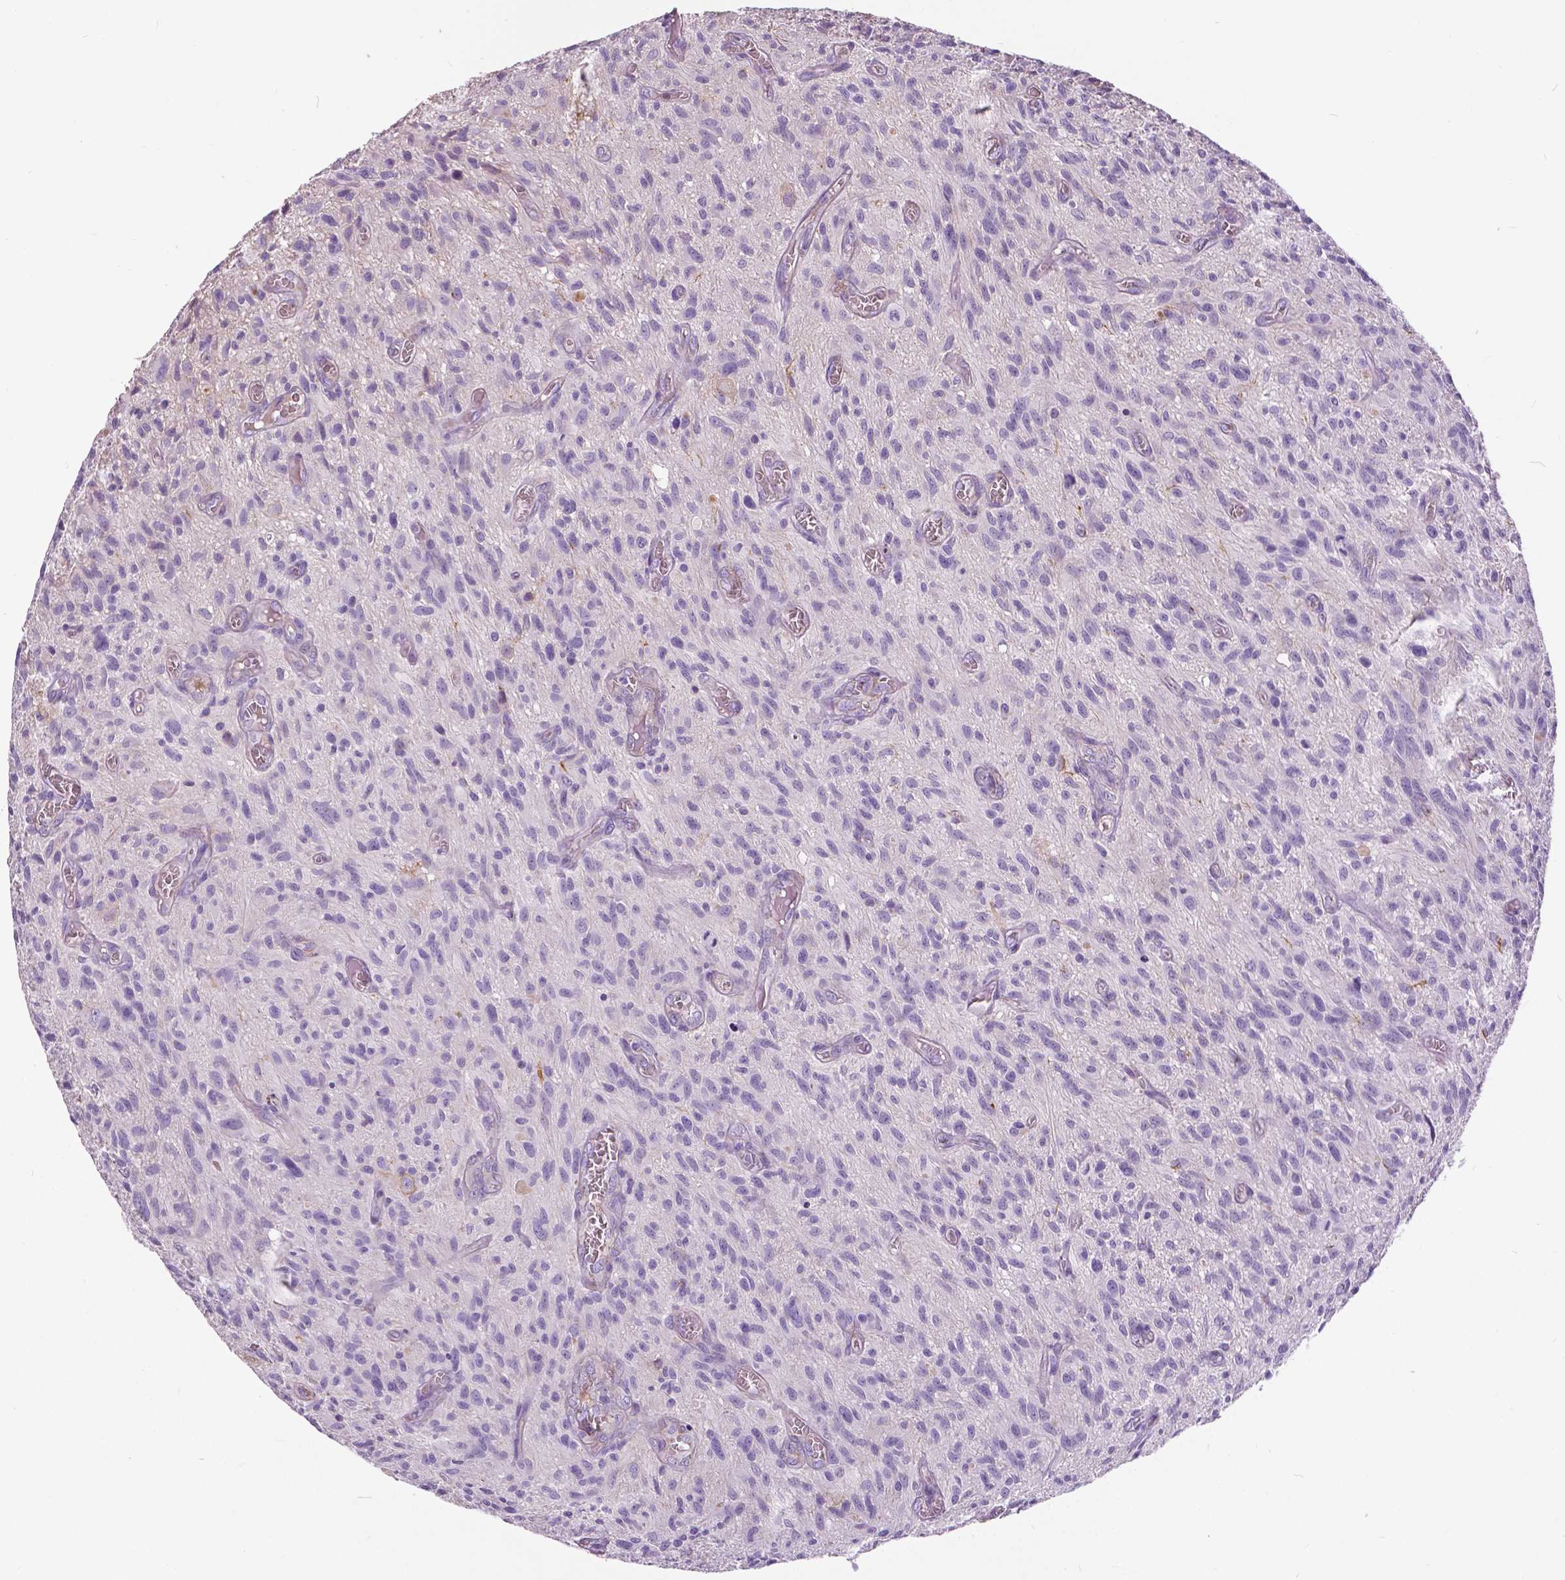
{"staining": {"intensity": "negative", "quantity": "none", "location": "none"}, "tissue": "glioma", "cell_type": "Tumor cells", "image_type": "cancer", "snomed": [{"axis": "morphology", "description": "Glioma, malignant, High grade"}, {"axis": "topography", "description": "Brain"}], "caption": "This micrograph is of malignant glioma (high-grade) stained with immunohistochemistry (IHC) to label a protein in brown with the nuclei are counter-stained blue. There is no staining in tumor cells.", "gene": "ANXA13", "patient": {"sex": "male", "age": 75}}